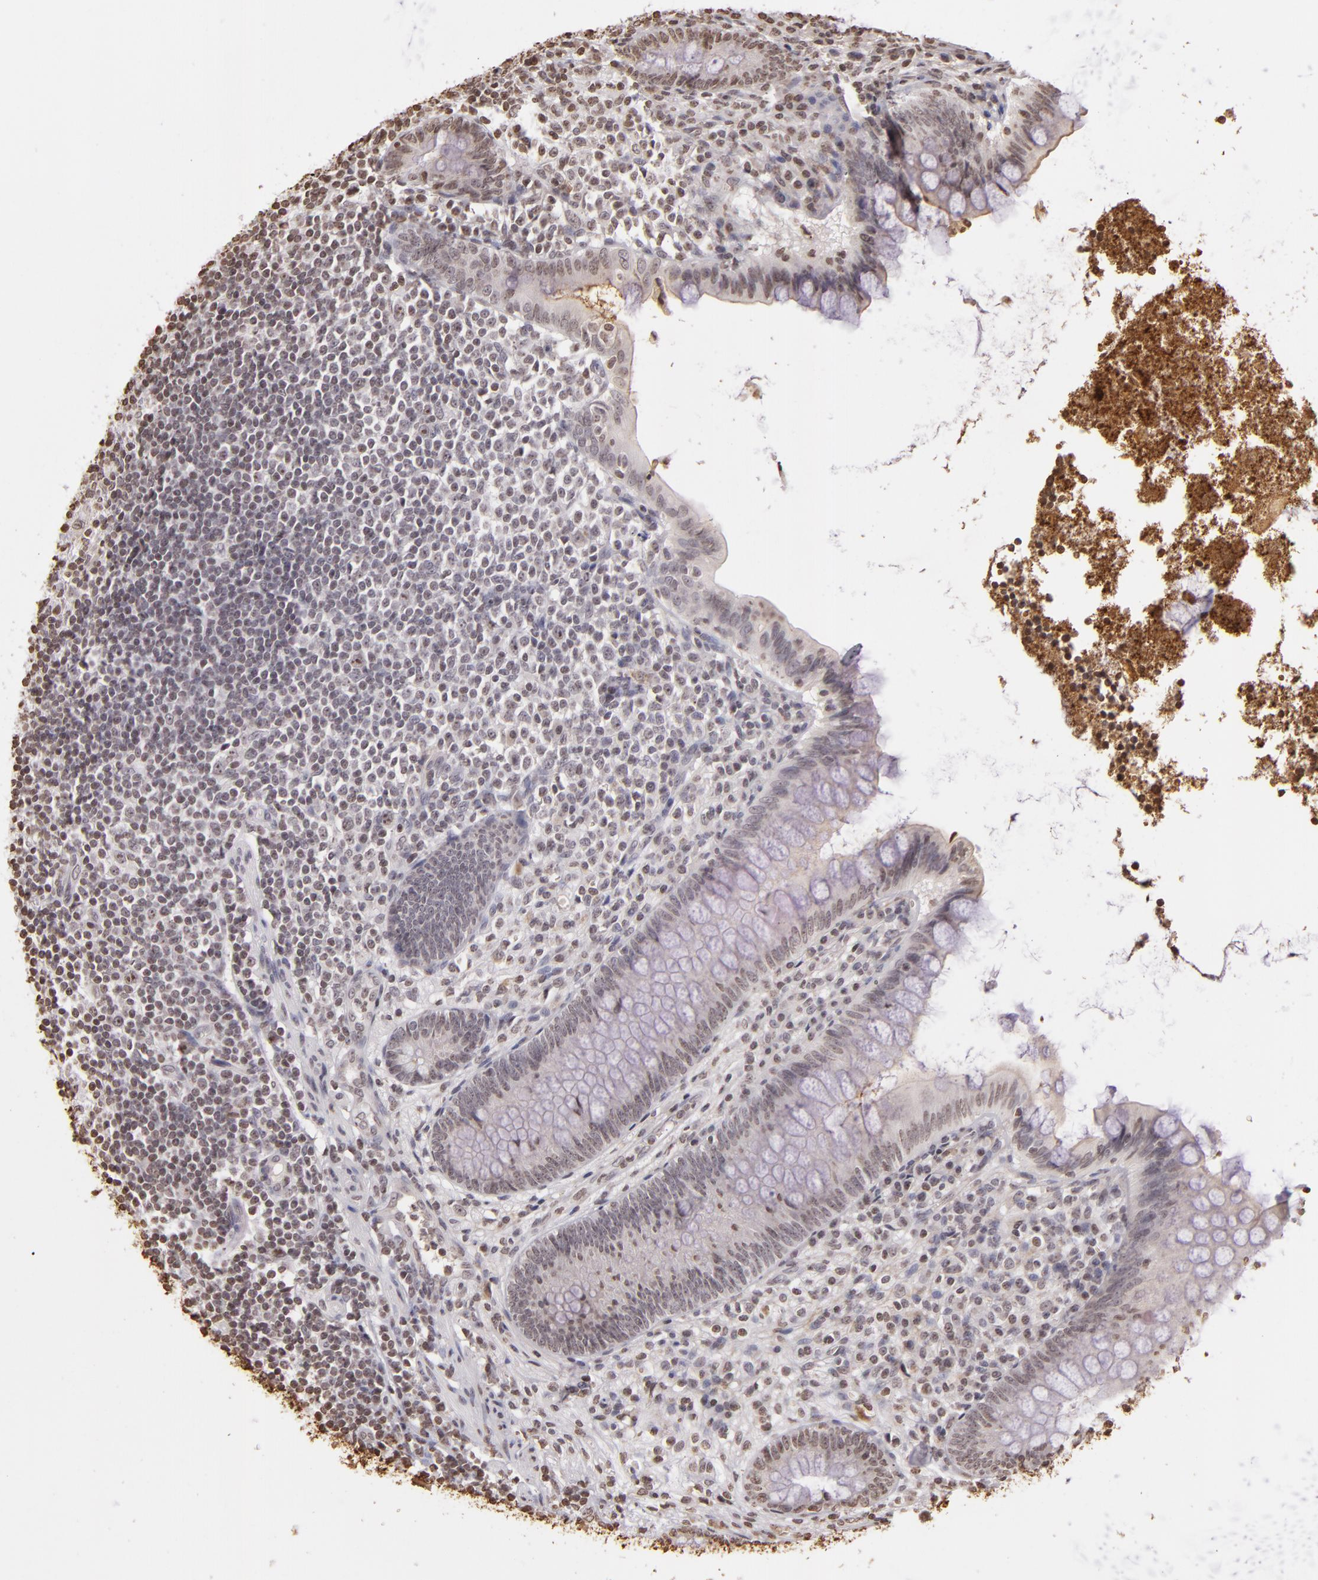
{"staining": {"intensity": "weak", "quantity": "25%-75%", "location": "nuclear"}, "tissue": "appendix", "cell_type": "Glandular cells", "image_type": "normal", "snomed": [{"axis": "morphology", "description": "Normal tissue, NOS"}, {"axis": "topography", "description": "Appendix"}], "caption": "Protein expression analysis of unremarkable human appendix reveals weak nuclear staining in approximately 25%-75% of glandular cells. (Stains: DAB (3,3'-diaminobenzidine) in brown, nuclei in blue, Microscopy: brightfield microscopy at high magnification).", "gene": "THRB", "patient": {"sex": "female", "age": 66}}